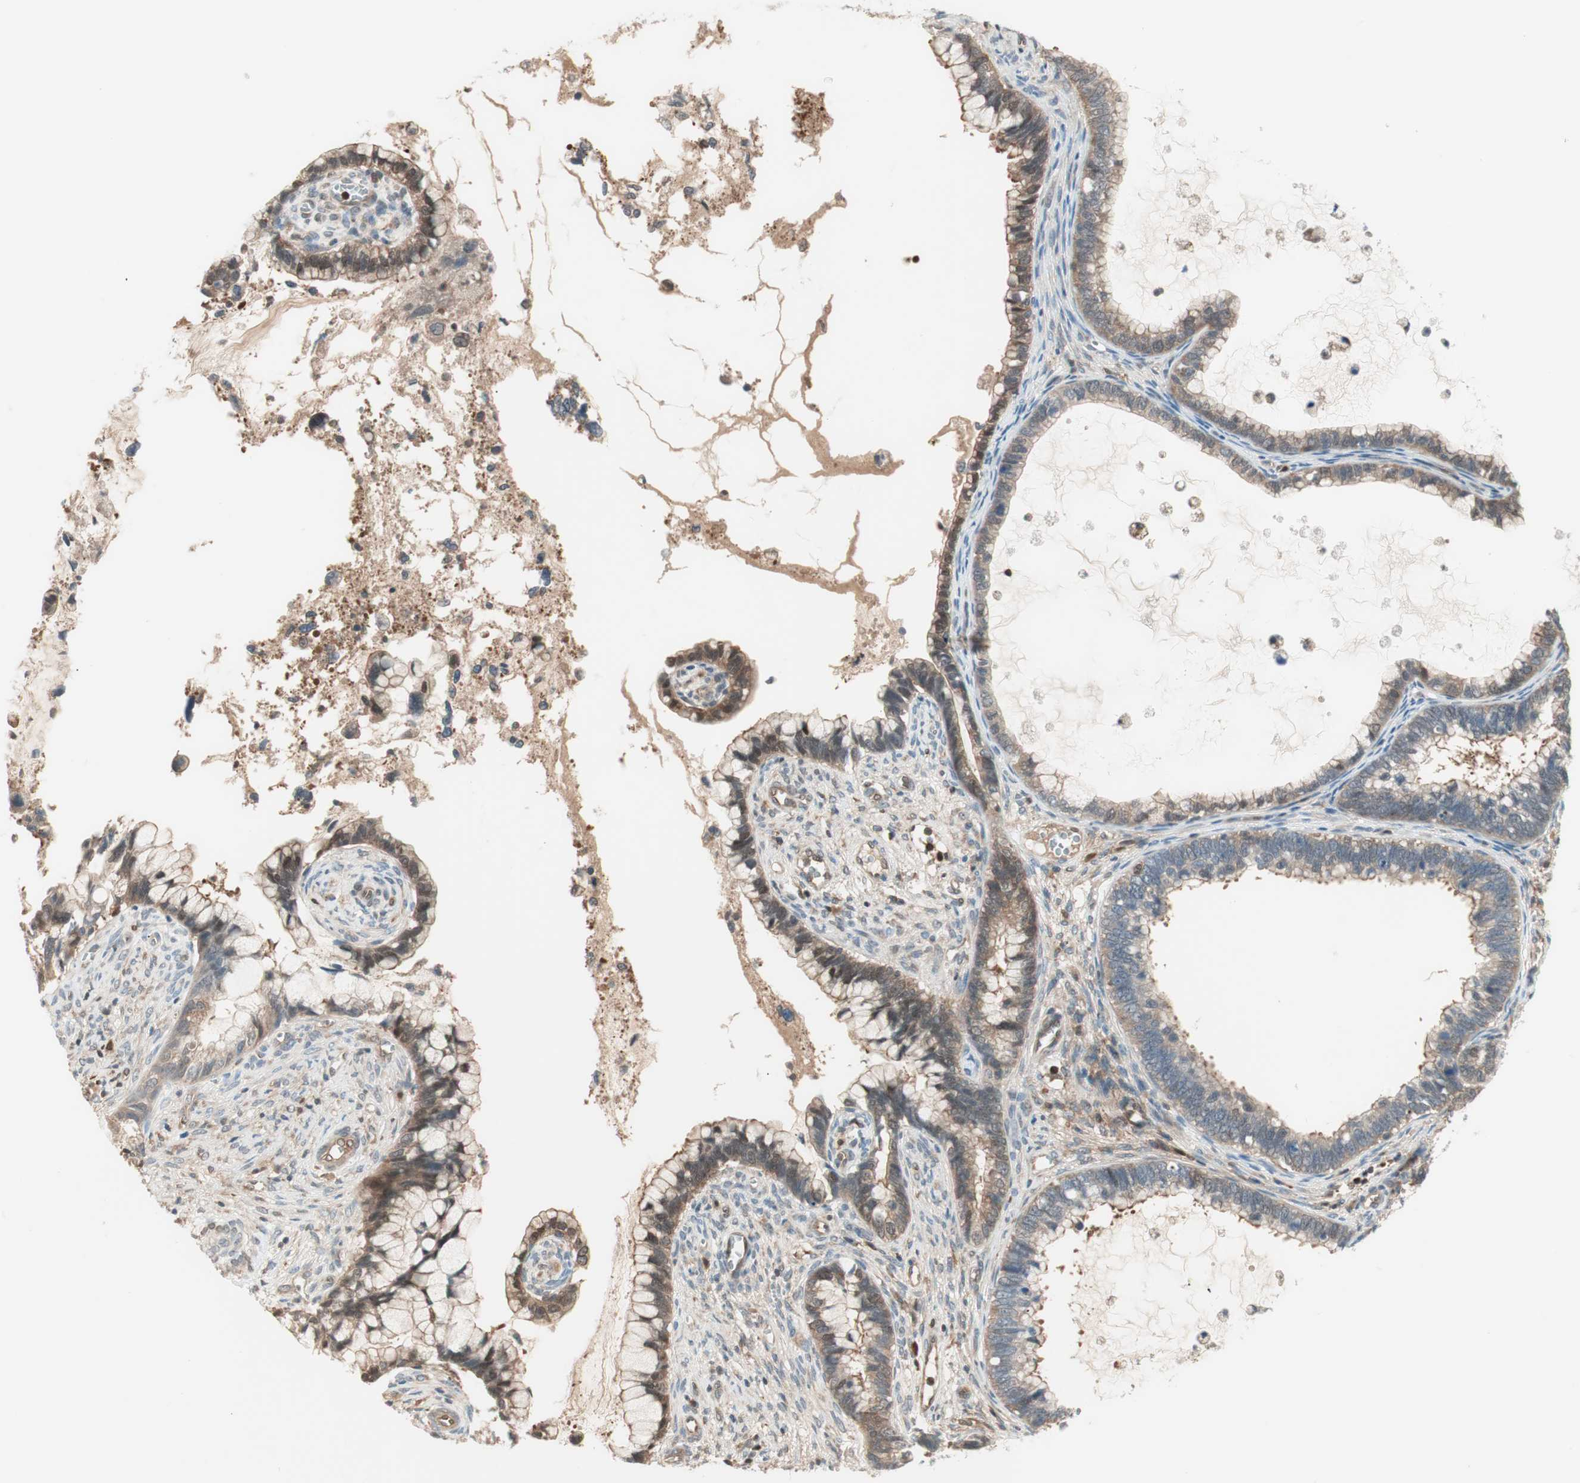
{"staining": {"intensity": "moderate", "quantity": ">75%", "location": "cytoplasmic/membranous"}, "tissue": "cervical cancer", "cell_type": "Tumor cells", "image_type": "cancer", "snomed": [{"axis": "morphology", "description": "Adenocarcinoma, NOS"}, {"axis": "topography", "description": "Cervix"}], "caption": "IHC micrograph of human cervical cancer stained for a protein (brown), which demonstrates medium levels of moderate cytoplasmic/membranous expression in approximately >75% of tumor cells.", "gene": "GALT", "patient": {"sex": "female", "age": 44}}